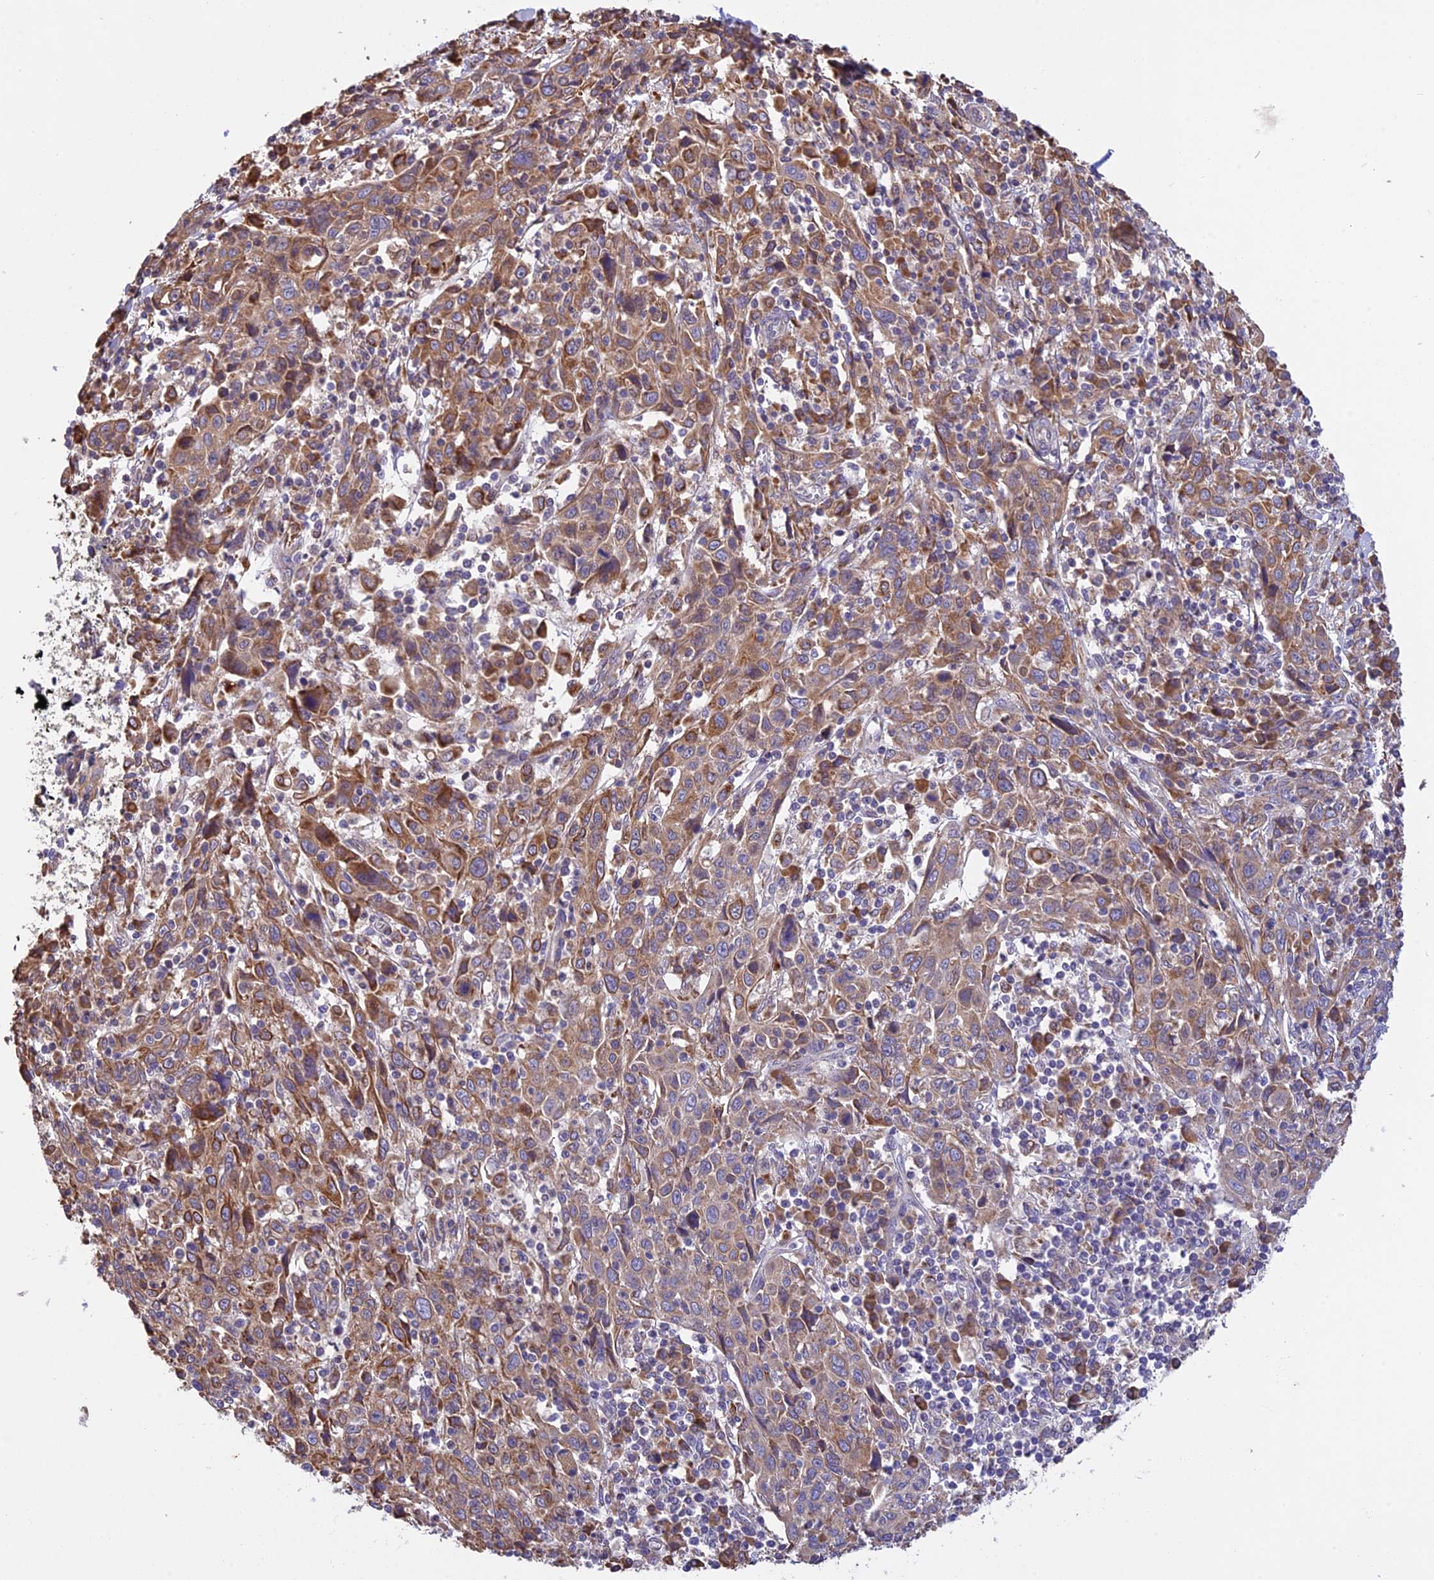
{"staining": {"intensity": "moderate", "quantity": ">75%", "location": "cytoplasmic/membranous"}, "tissue": "cervical cancer", "cell_type": "Tumor cells", "image_type": "cancer", "snomed": [{"axis": "morphology", "description": "Squamous cell carcinoma, NOS"}, {"axis": "topography", "description": "Cervix"}], "caption": "A brown stain labels moderate cytoplasmic/membranous positivity of a protein in cervical squamous cell carcinoma tumor cells.", "gene": "DMRTA2", "patient": {"sex": "female", "age": 46}}